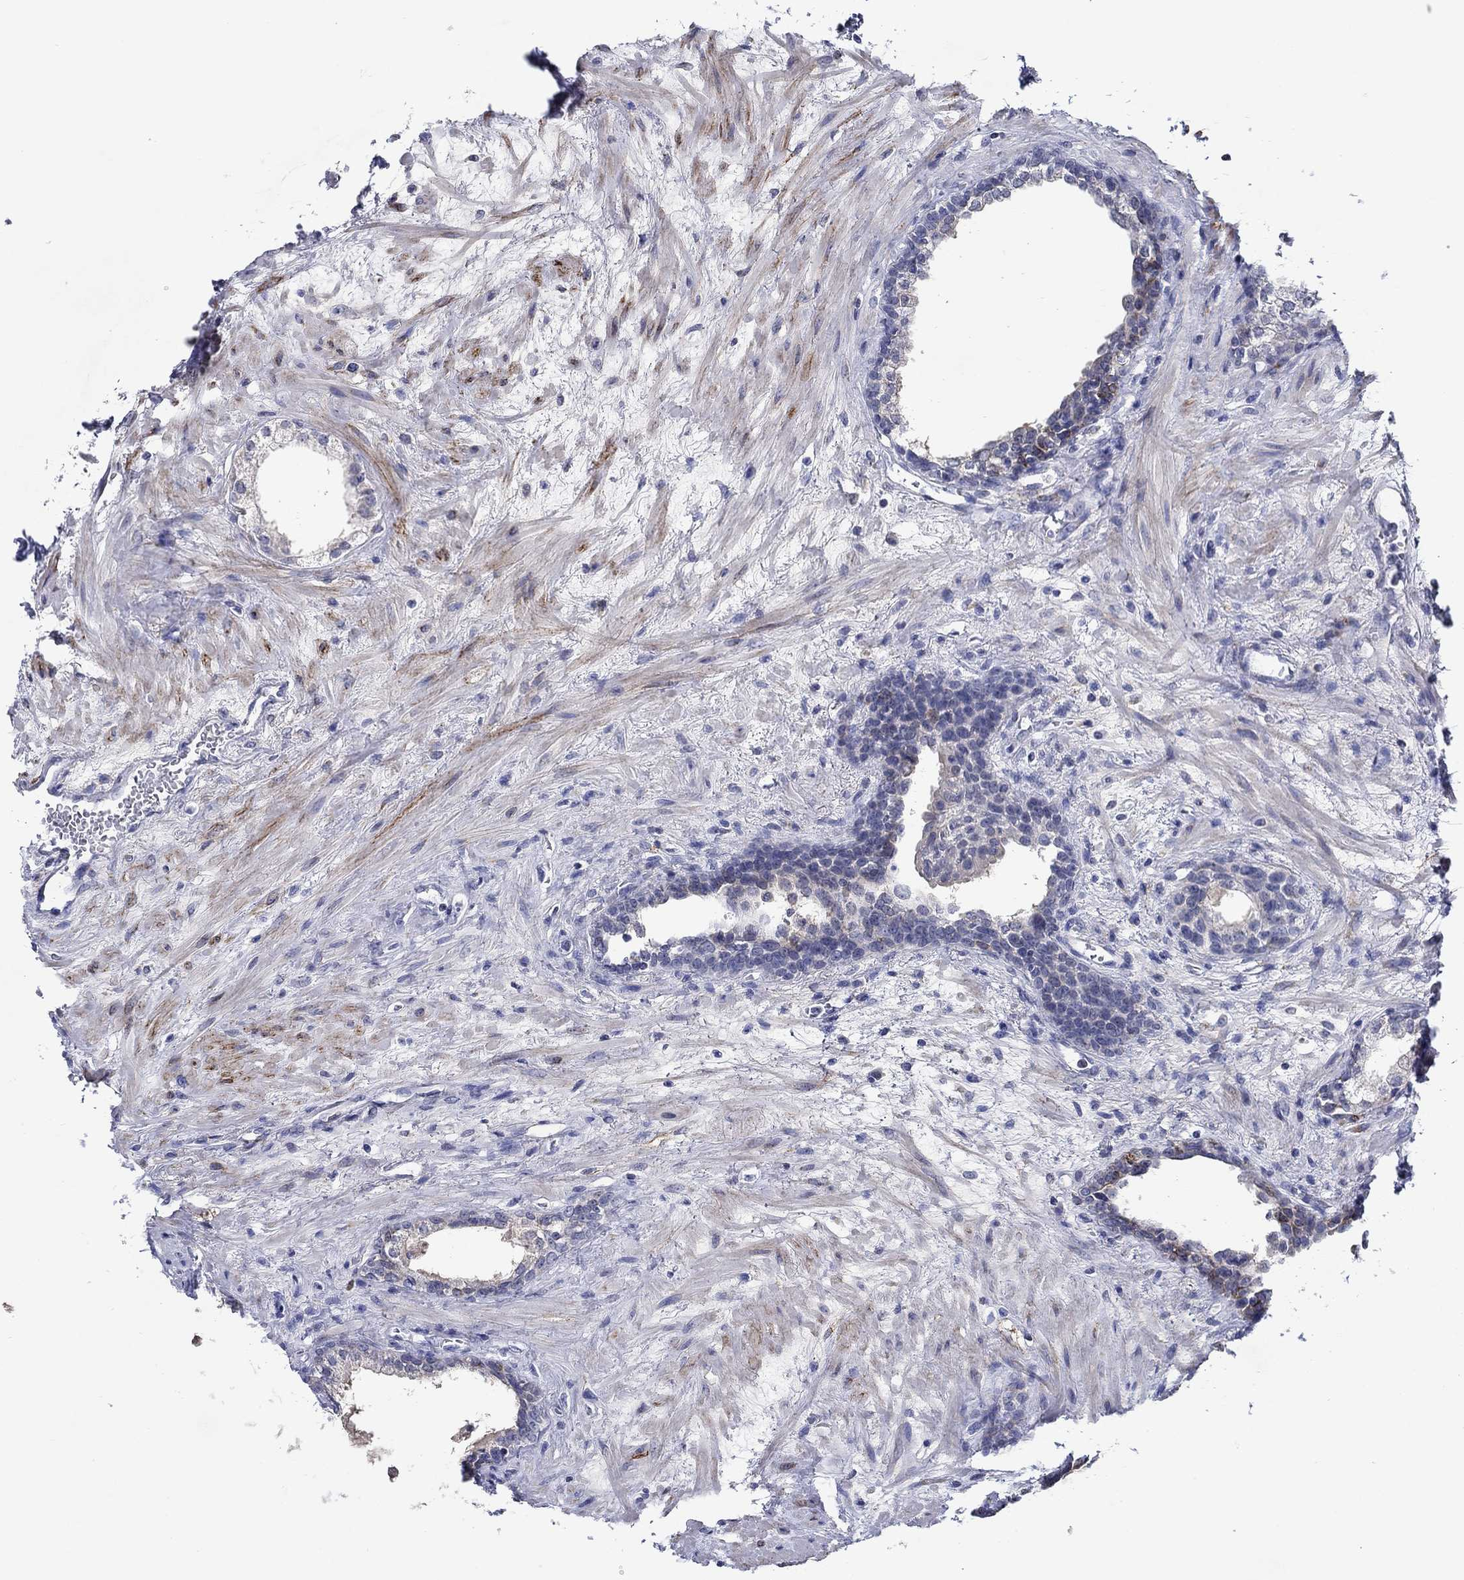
{"staining": {"intensity": "weak", "quantity": "<25%", "location": "cytoplasmic/membranous"}, "tissue": "prostate", "cell_type": "Glandular cells", "image_type": "normal", "snomed": [{"axis": "morphology", "description": "Normal tissue, NOS"}, {"axis": "topography", "description": "Prostate"}], "caption": "Prostate stained for a protein using IHC shows no staining glandular cells.", "gene": "MC2R", "patient": {"sex": "male", "age": 63}}